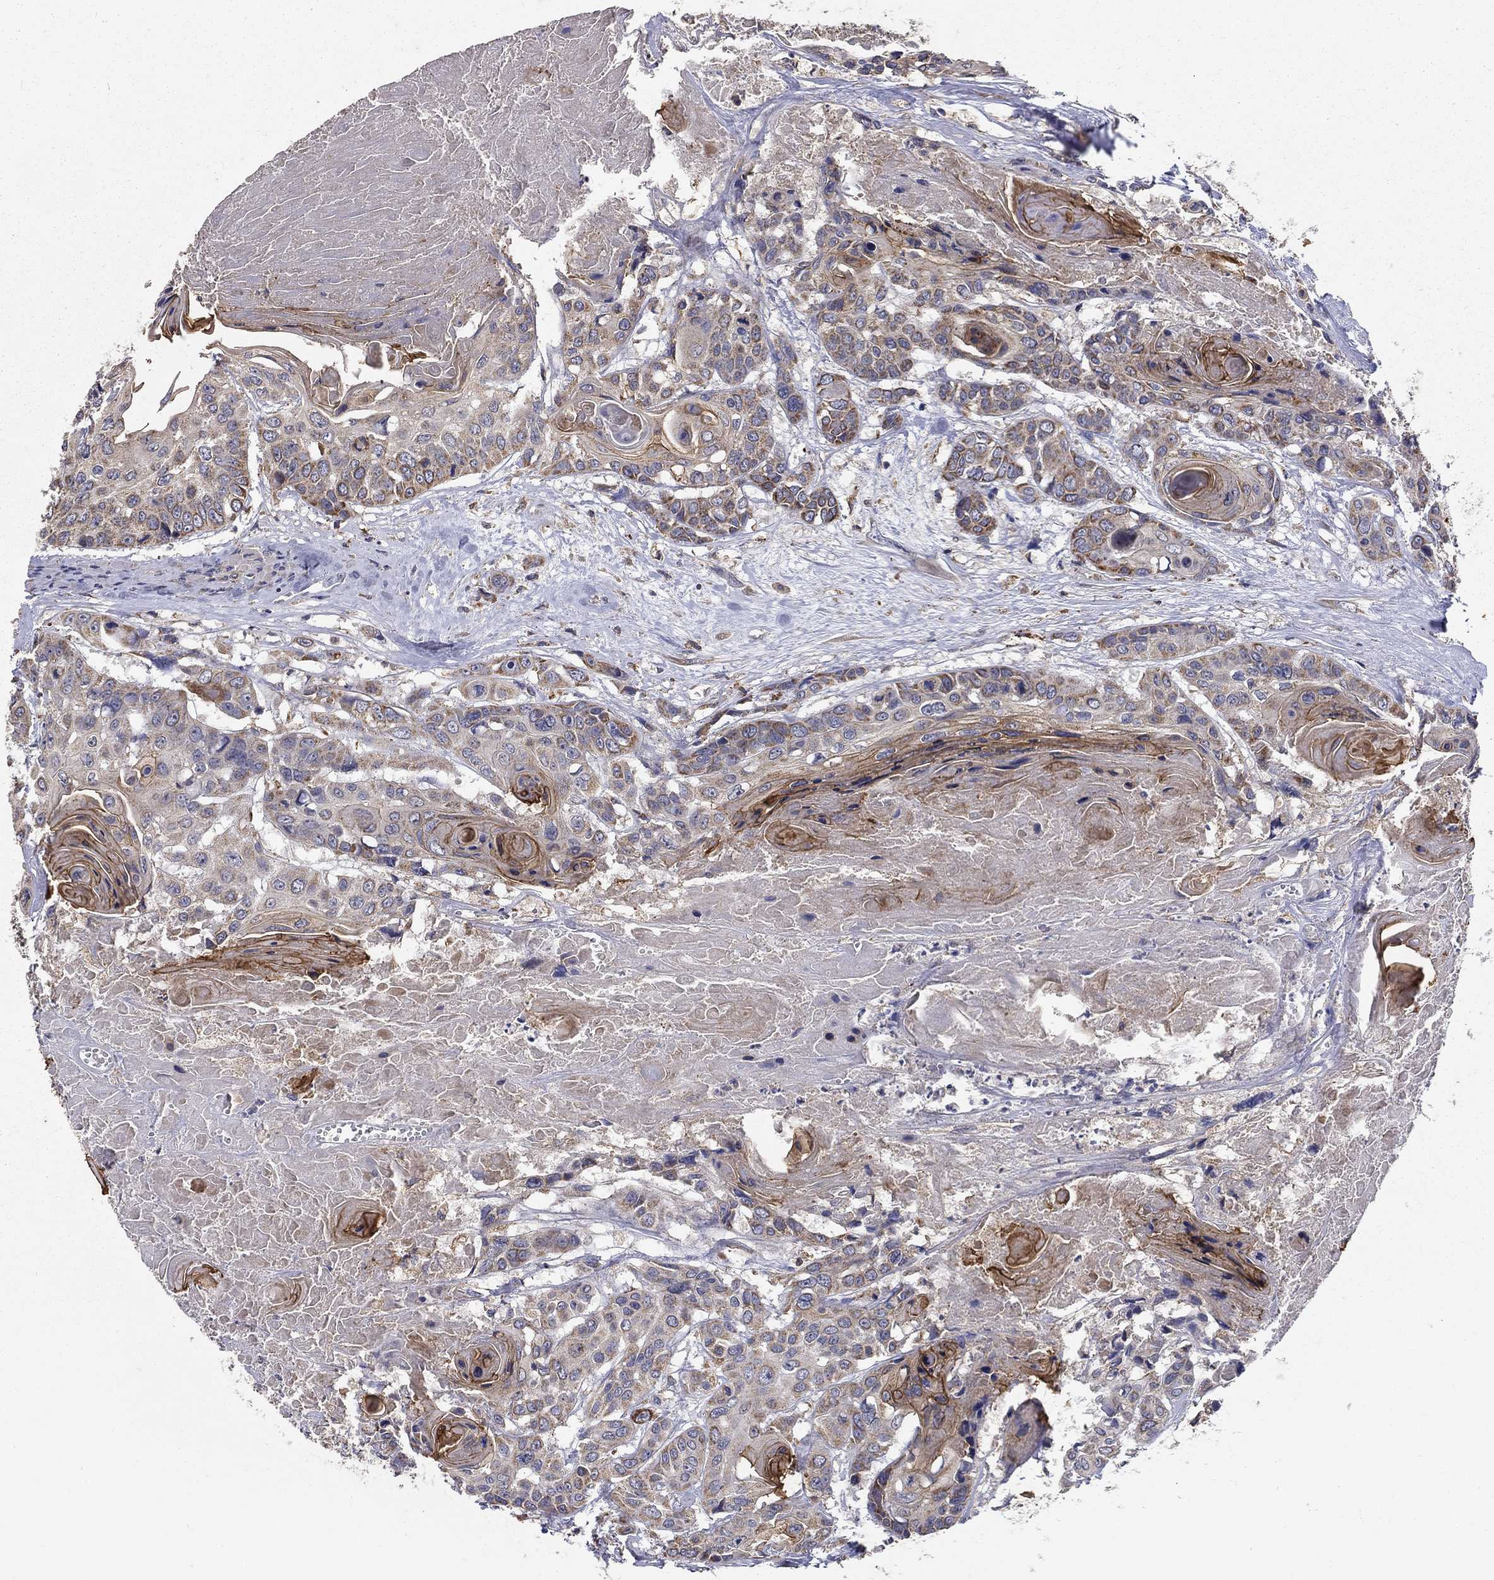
{"staining": {"intensity": "moderate", "quantity": "<25%", "location": "cytoplasmic/membranous"}, "tissue": "head and neck cancer", "cell_type": "Tumor cells", "image_type": "cancer", "snomed": [{"axis": "morphology", "description": "Squamous cell carcinoma, NOS"}, {"axis": "topography", "description": "Oral tissue"}, {"axis": "topography", "description": "Head-Neck"}], "caption": "Protein expression analysis of squamous cell carcinoma (head and neck) shows moderate cytoplasmic/membranous staining in approximately <25% of tumor cells.", "gene": "ALDH4A1", "patient": {"sex": "male", "age": 56}}